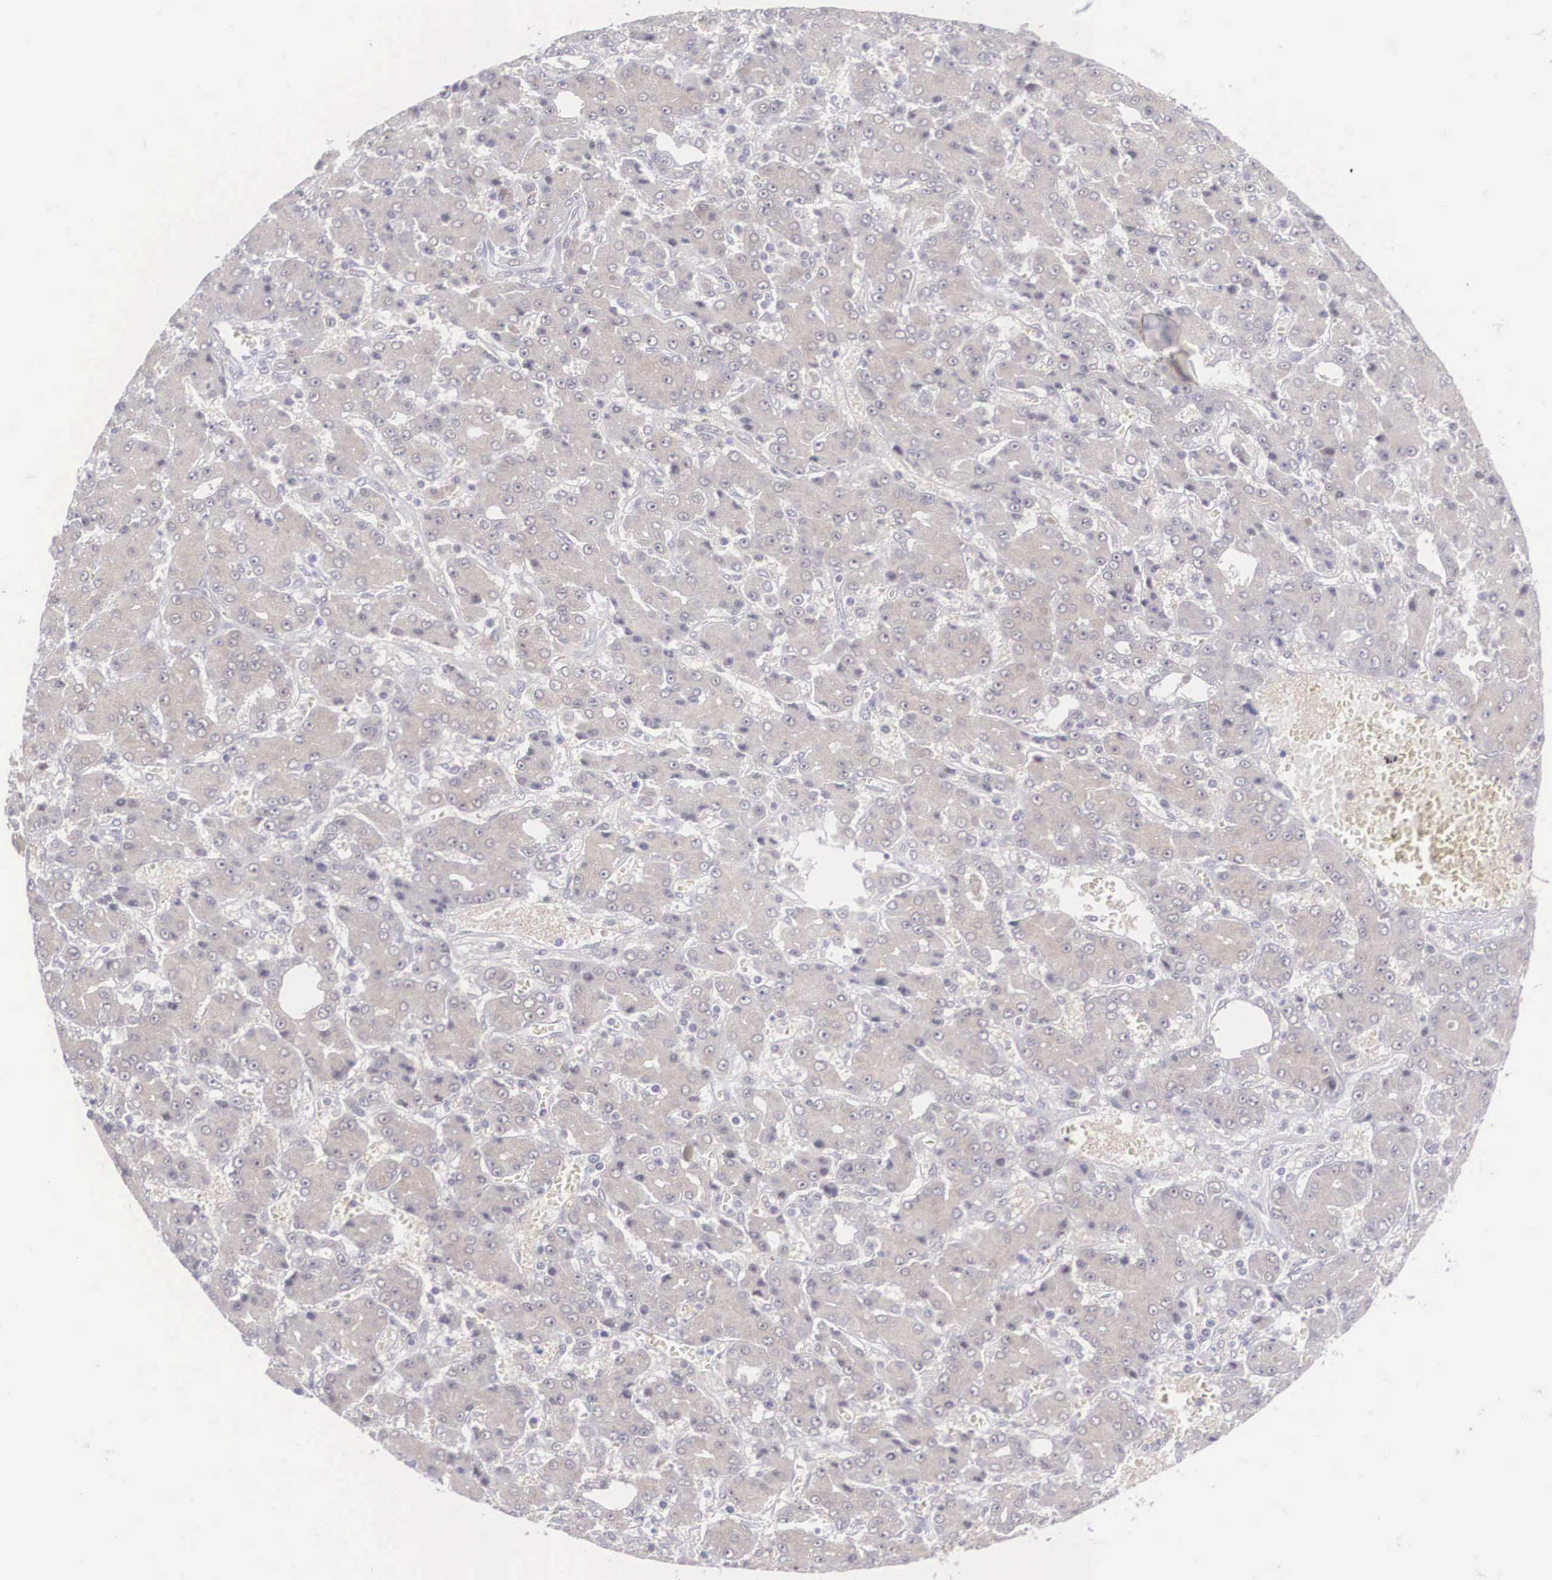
{"staining": {"intensity": "weak", "quantity": "25%-75%", "location": "cytoplasmic/membranous"}, "tissue": "liver cancer", "cell_type": "Tumor cells", "image_type": "cancer", "snomed": [{"axis": "morphology", "description": "Carcinoma, Hepatocellular, NOS"}, {"axis": "topography", "description": "Liver"}], "caption": "Liver hepatocellular carcinoma stained with a brown dye exhibits weak cytoplasmic/membranous positive positivity in approximately 25%-75% of tumor cells.", "gene": "NINL", "patient": {"sex": "male", "age": 69}}